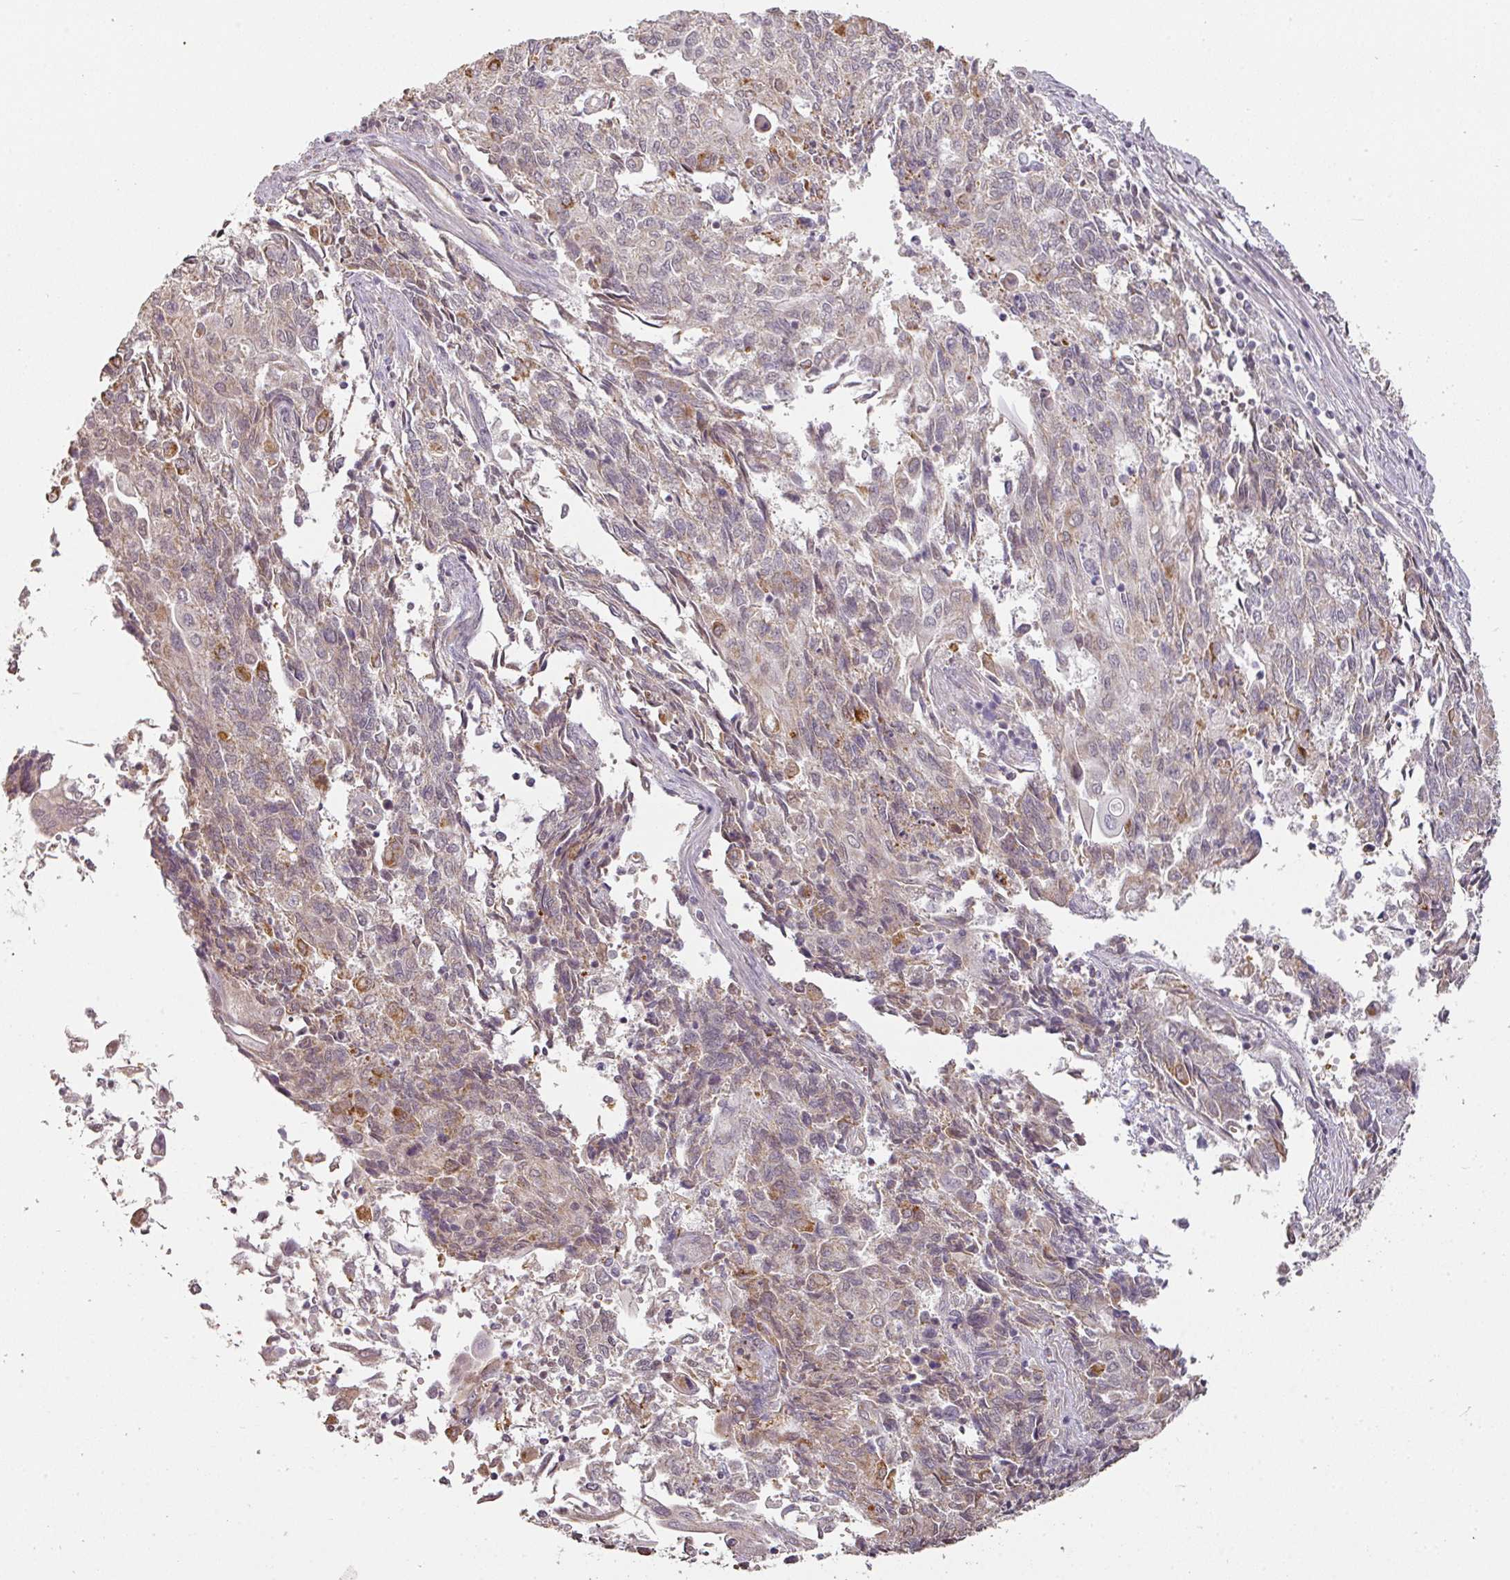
{"staining": {"intensity": "moderate", "quantity": "25%-75%", "location": "cytoplasmic/membranous"}, "tissue": "endometrial cancer", "cell_type": "Tumor cells", "image_type": "cancer", "snomed": [{"axis": "morphology", "description": "Adenocarcinoma, NOS"}, {"axis": "topography", "description": "Endometrium"}], "caption": "Moderate cytoplasmic/membranous protein expression is identified in about 25%-75% of tumor cells in endometrial cancer (adenocarcinoma).", "gene": "MYOM2", "patient": {"sex": "female", "age": 54}}